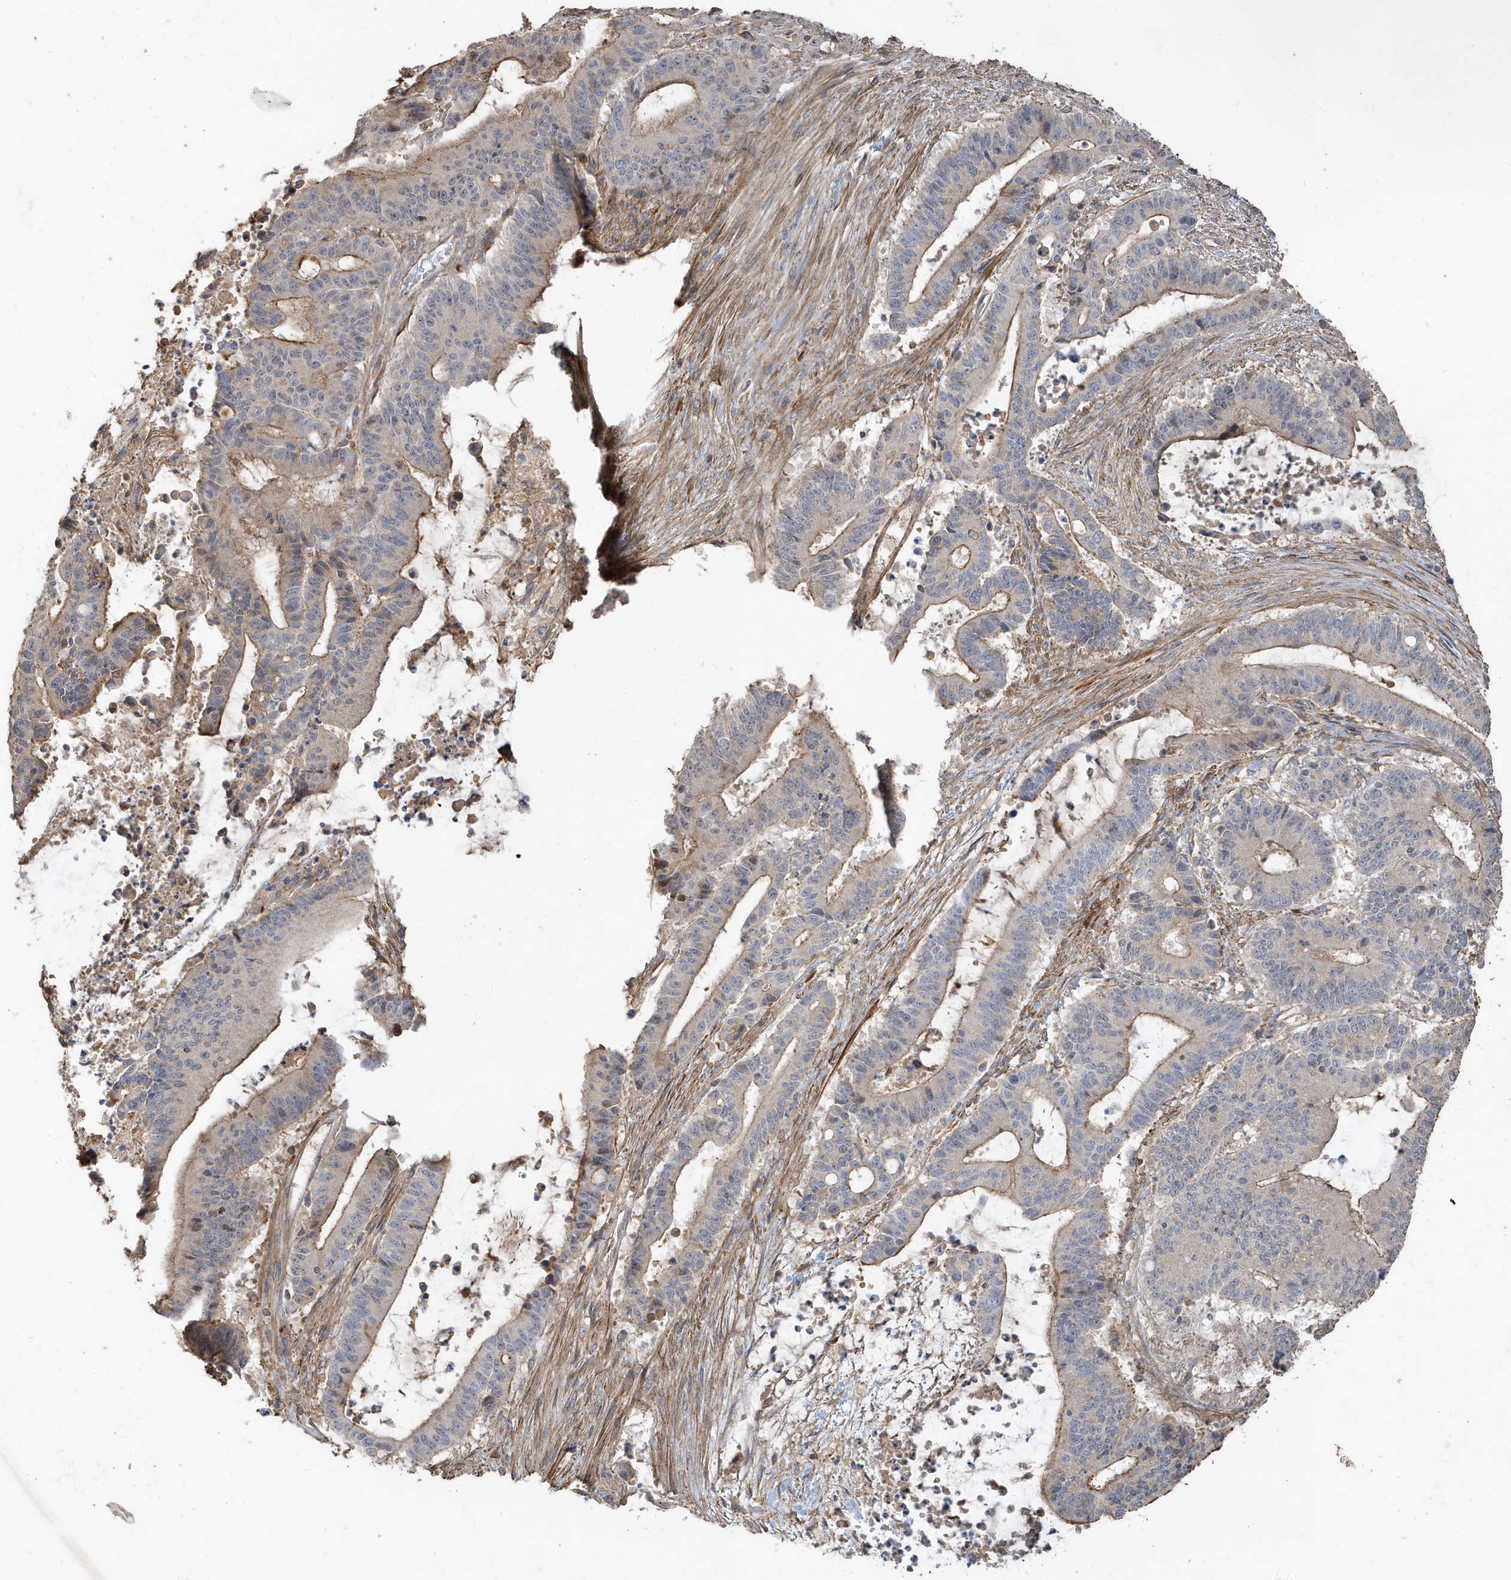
{"staining": {"intensity": "moderate", "quantity": "<25%", "location": "cytoplasmic/membranous"}, "tissue": "liver cancer", "cell_type": "Tumor cells", "image_type": "cancer", "snomed": [{"axis": "morphology", "description": "Normal tissue, NOS"}, {"axis": "morphology", "description": "Cholangiocarcinoma"}, {"axis": "topography", "description": "Liver"}, {"axis": "topography", "description": "Peripheral nerve tissue"}], "caption": "A low amount of moderate cytoplasmic/membranous expression is appreciated in approximately <25% of tumor cells in liver cancer (cholangiocarcinoma) tissue. (brown staining indicates protein expression, while blue staining denotes nuclei).", "gene": "PRRT3", "patient": {"sex": "female", "age": 73}}